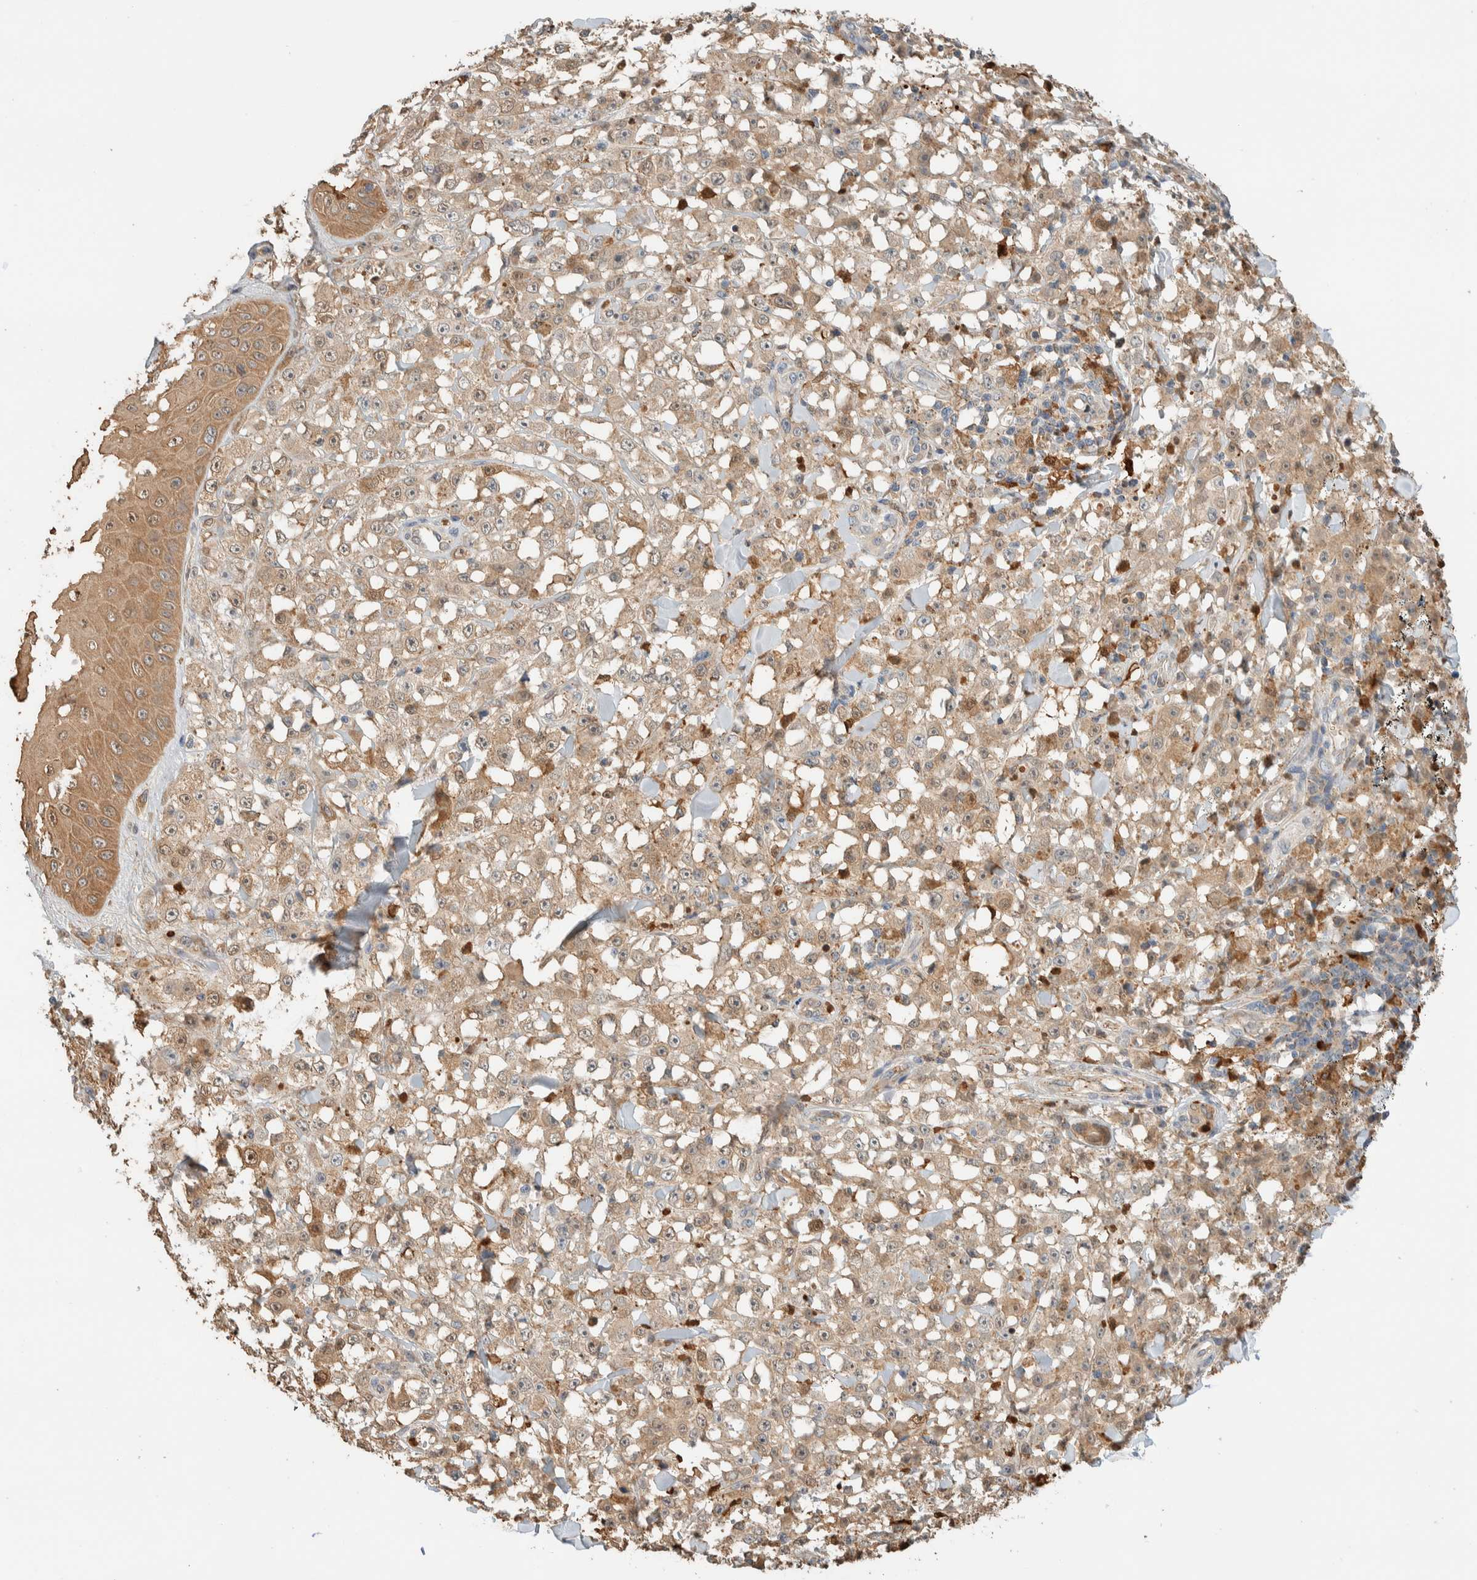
{"staining": {"intensity": "weak", "quantity": "25%-75%", "location": "cytoplasmic/membranous,nuclear"}, "tissue": "melanoma", "cell_type": "Tumor cells", "image_type": "cancer", "snomed": [{"axis": "morphology", "description": "Malignant melanoma, NOS"}, {"axis": "topography", "description": "Skin"}], "caption": "A low amount of weak cytoplasmic/membranous and nuclear expression is identified in about 25%-75% of tumor cells in melanoma tissue.", "gene": "SETD4", "patient": {"sex": "female", "age": 82}}